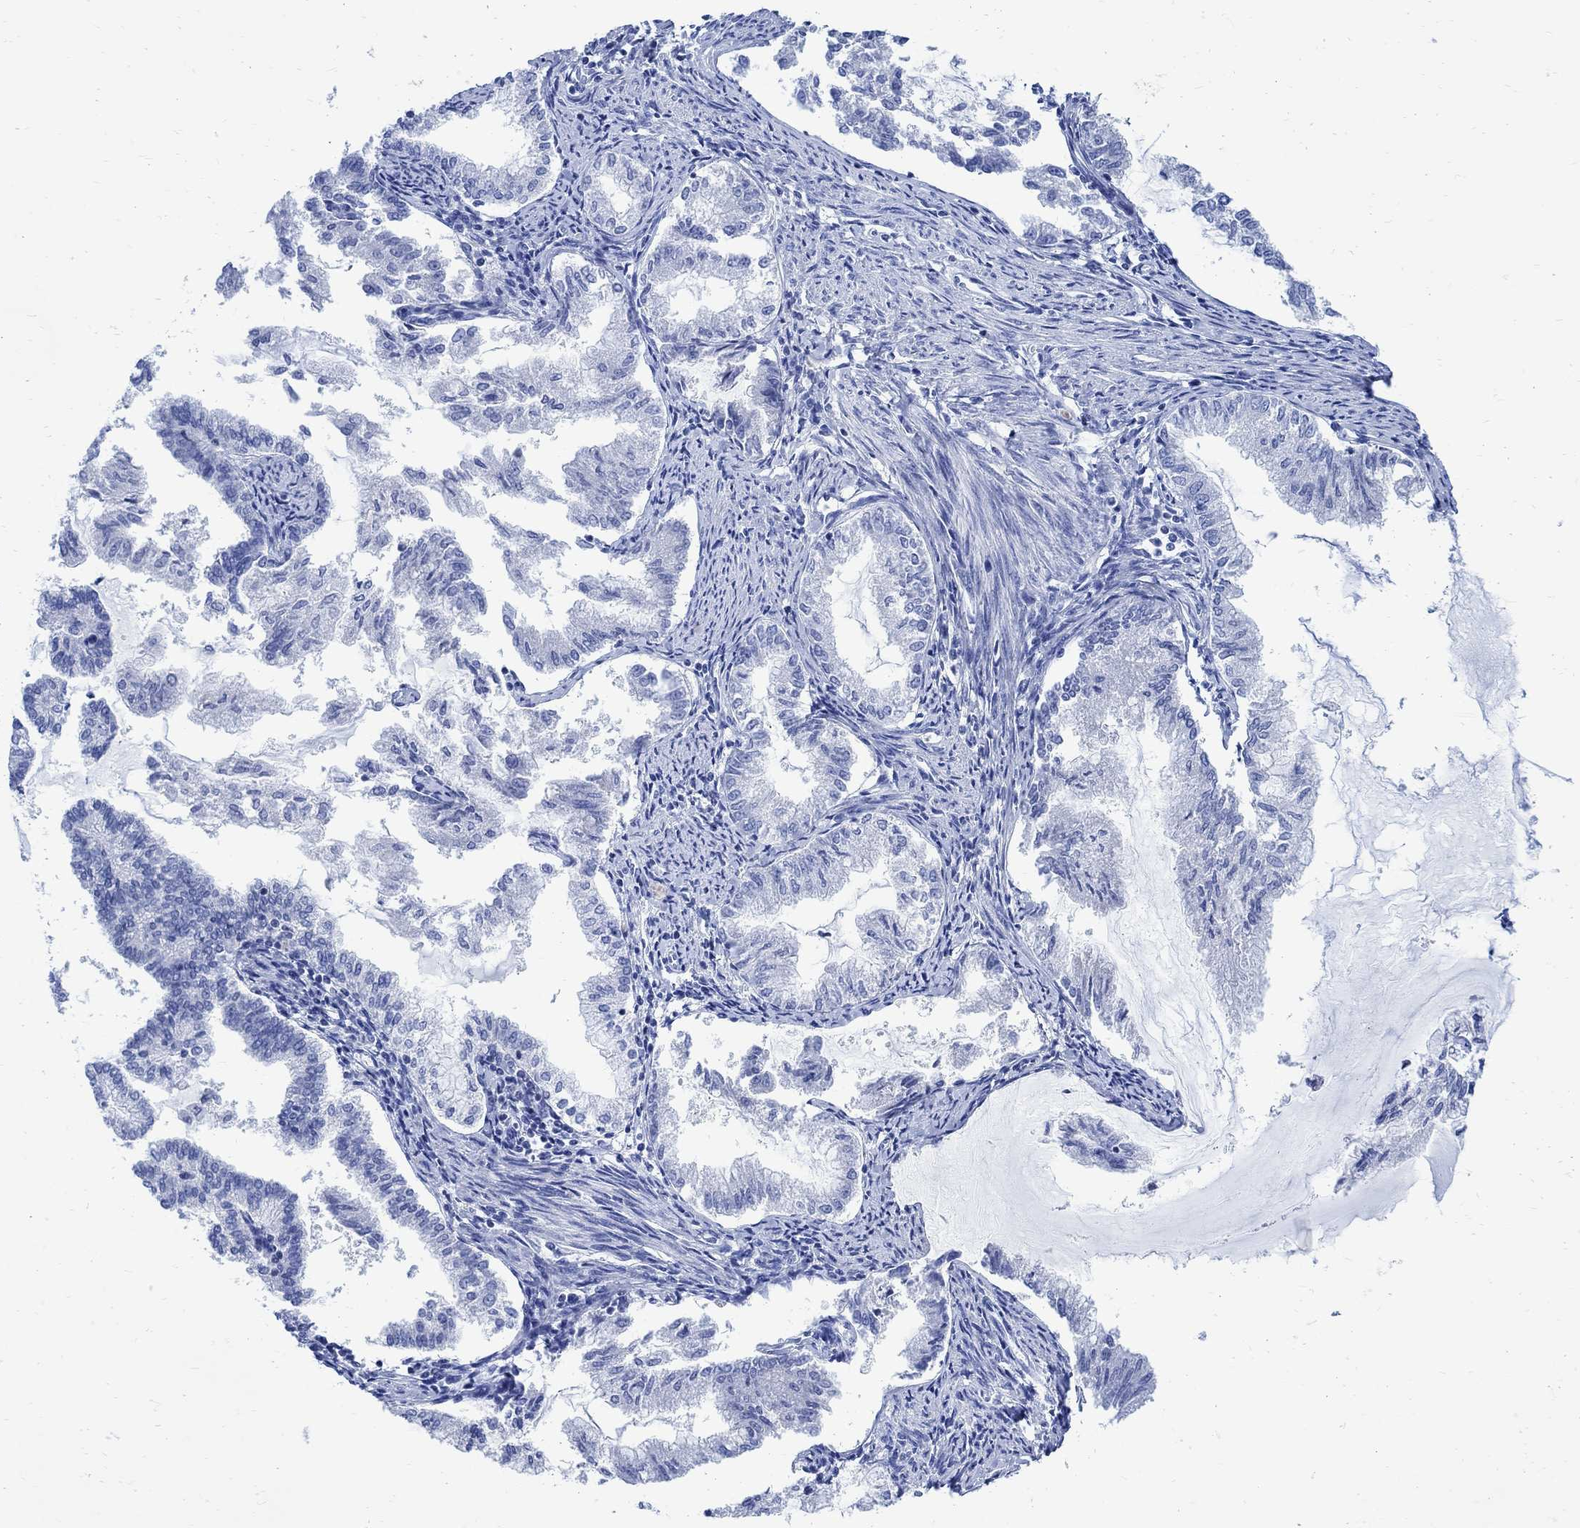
{"staining": {"intensity": "negative", "quantity": "none", "location": "none"}, "tissue": "endometrial cancer", "cell_type": "Tumor cells", "image_type": "cancer", "snomed": [{"axis": "morphology", "description": "Adenocarcinoma, NOS"}, {"axis": "topography", "description": "Endometrium"}], "caption": "Tumor cells show no significant protein positivity in adenocarcinoma (endometrial). Nuclei are stained in blue.", "gene": "CPLX2", "patient": {"sex": "female", "age": 79}}